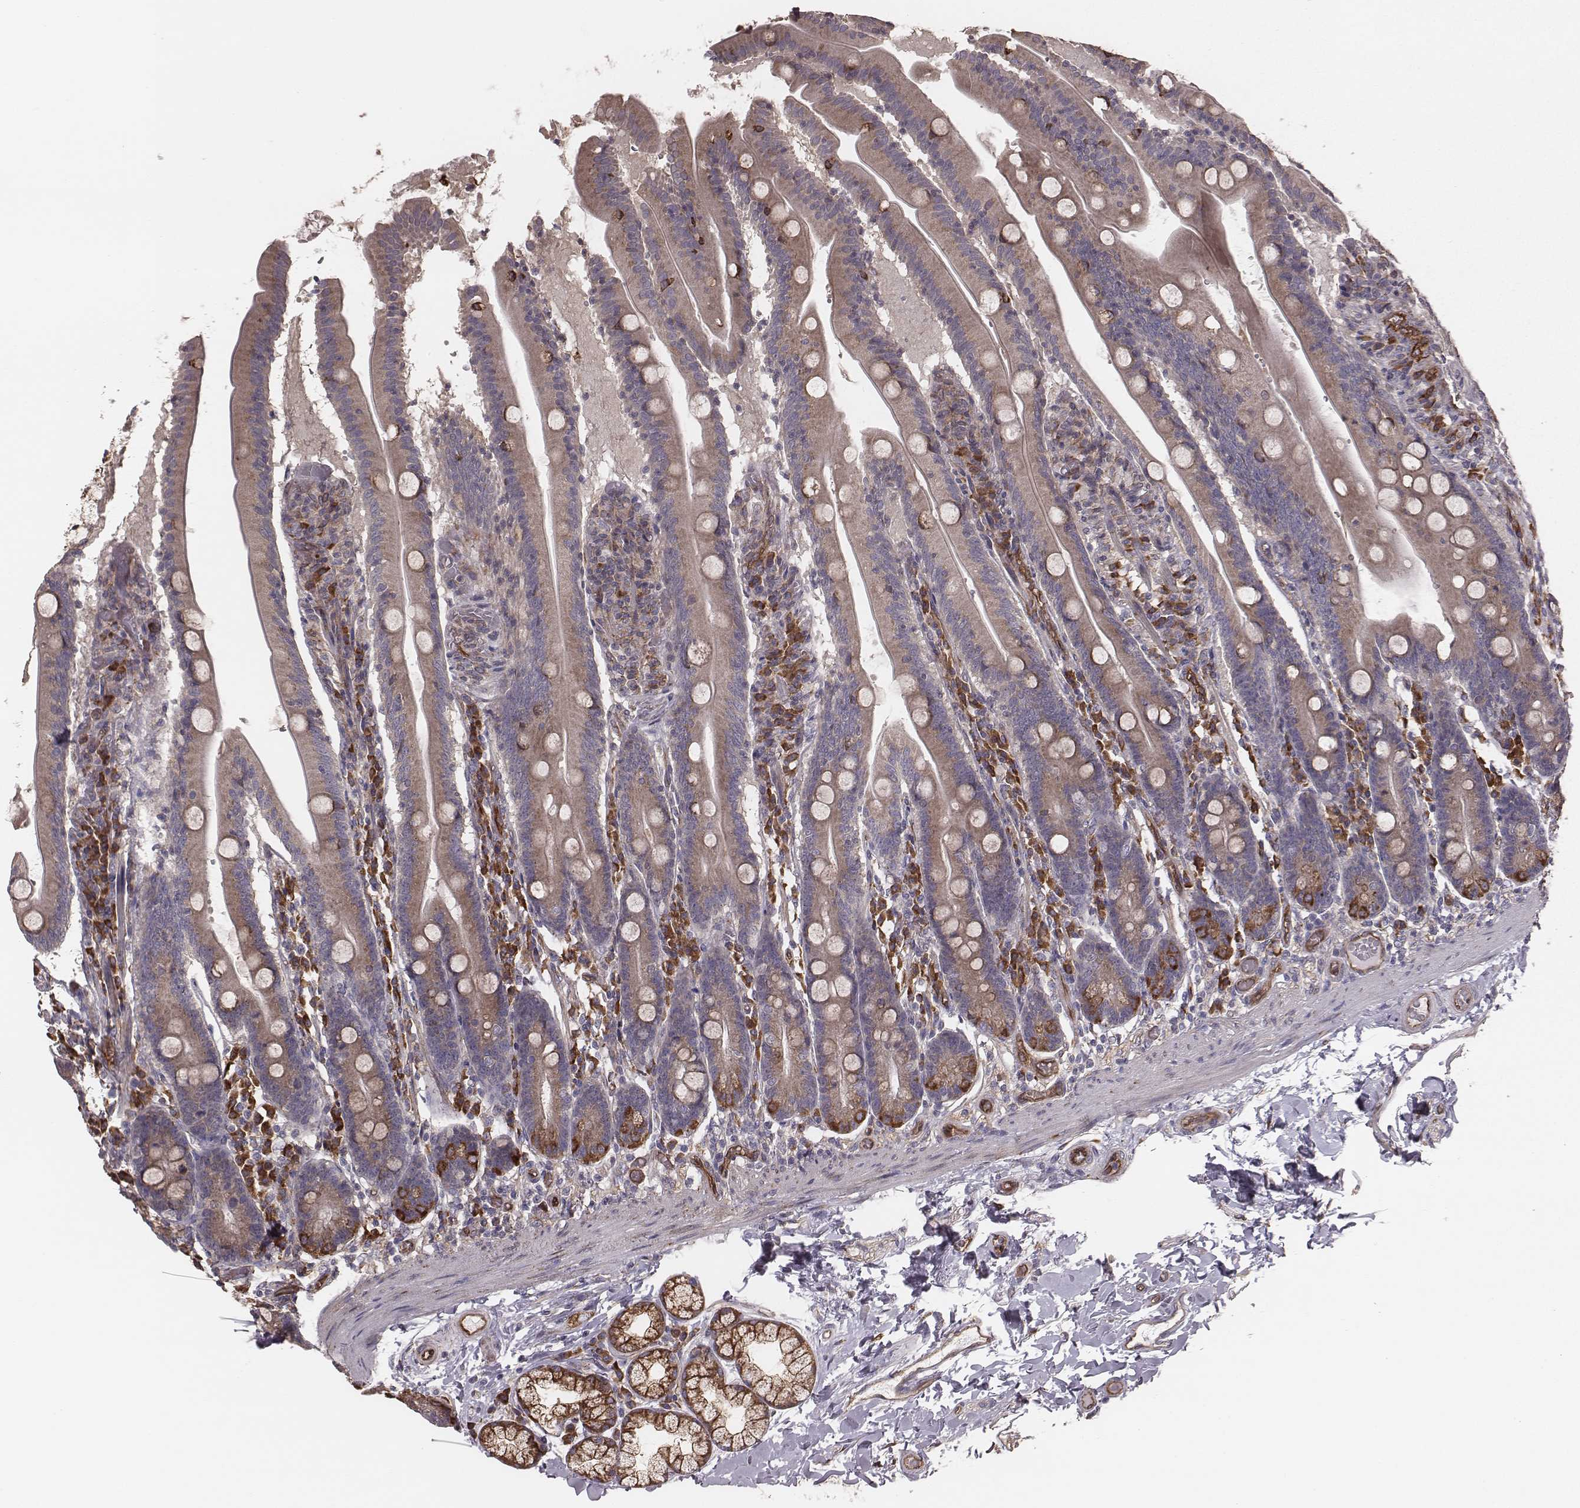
{"staining": {"intensity": "strong", "quantity": "<25%", "location": "cytoplasmic/membranous"}, "tissue": "small intestine", "cell_type": "Glandular cells", "image_type": "normal", "snomed": [{"axis": "morphology", "description": "Normal tissue, NOS"}, {"axis": "topography", "description": "Small intestine"}], "caption": "Protein staining reveals strong cytoplasmic/membranous expression in about <25% of glandular cells in unremarkable small intestine. (DAB IHC, brown staining for protein, blue staining for nuclei).", "gene": "PALMD", "patient": {"sex": "male", "age": 37}}